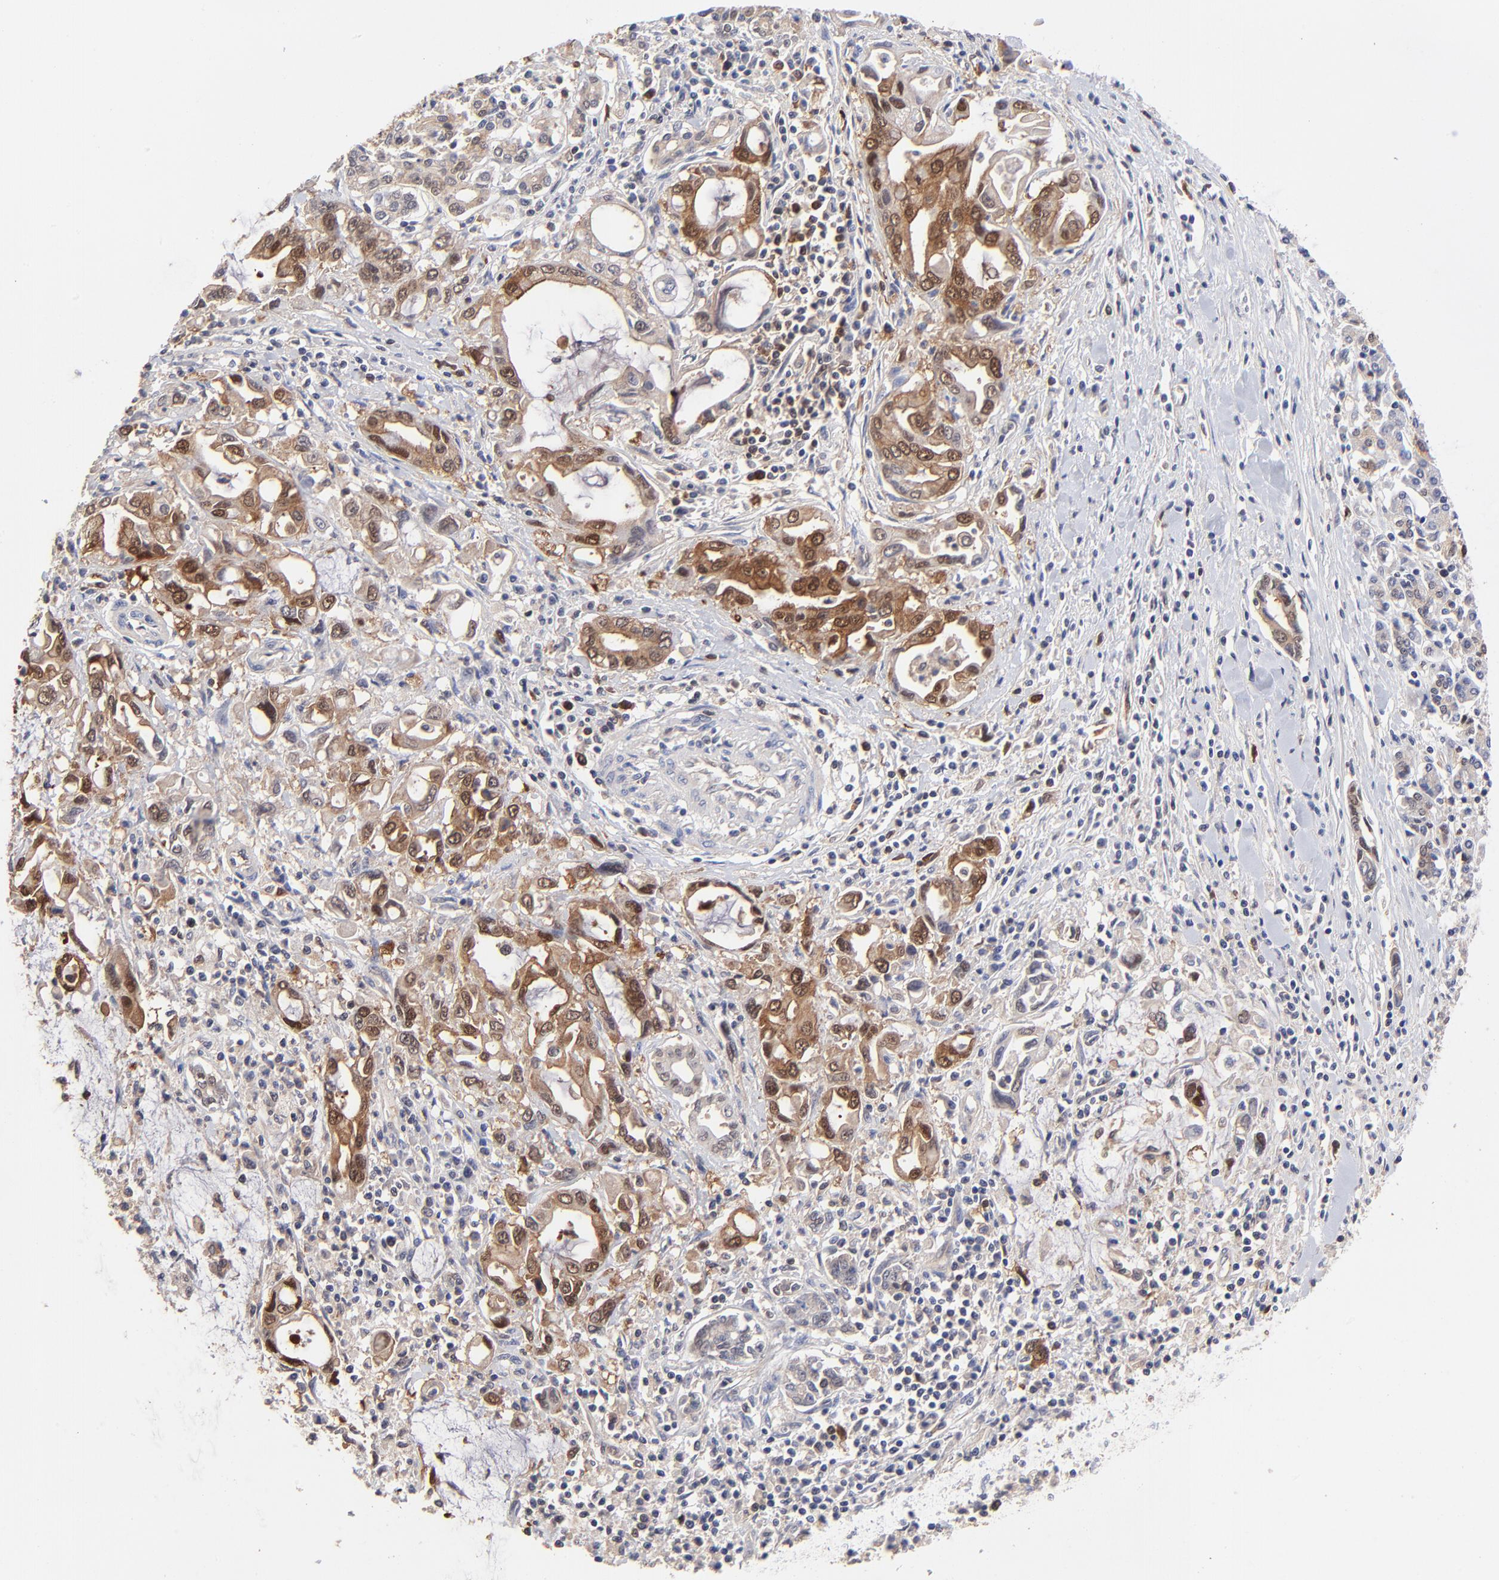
{"staining": {"intensity": "moderate", "quantity": "25%-75%", "location": "cytoplasmic/membranous,nuclear"}, "tissue": "pancreatic cancer", "cell_type": "Tumor cells", "image_type": "cancer", "snomed": [{"axis": "morphology", "description": "Adenocarcinoma, NOS"}, {"axis": "topography", "description": "Pancreas"}], "caption": "Immunohistochemical staining of pancreatic cancer shows moderate cytoplasmic/membranous and nuclear protein staining in approximately 25%-75% of tumor cells.", "gene": "DCTPP1", "patient": {"sex": "female", "age": 57}}